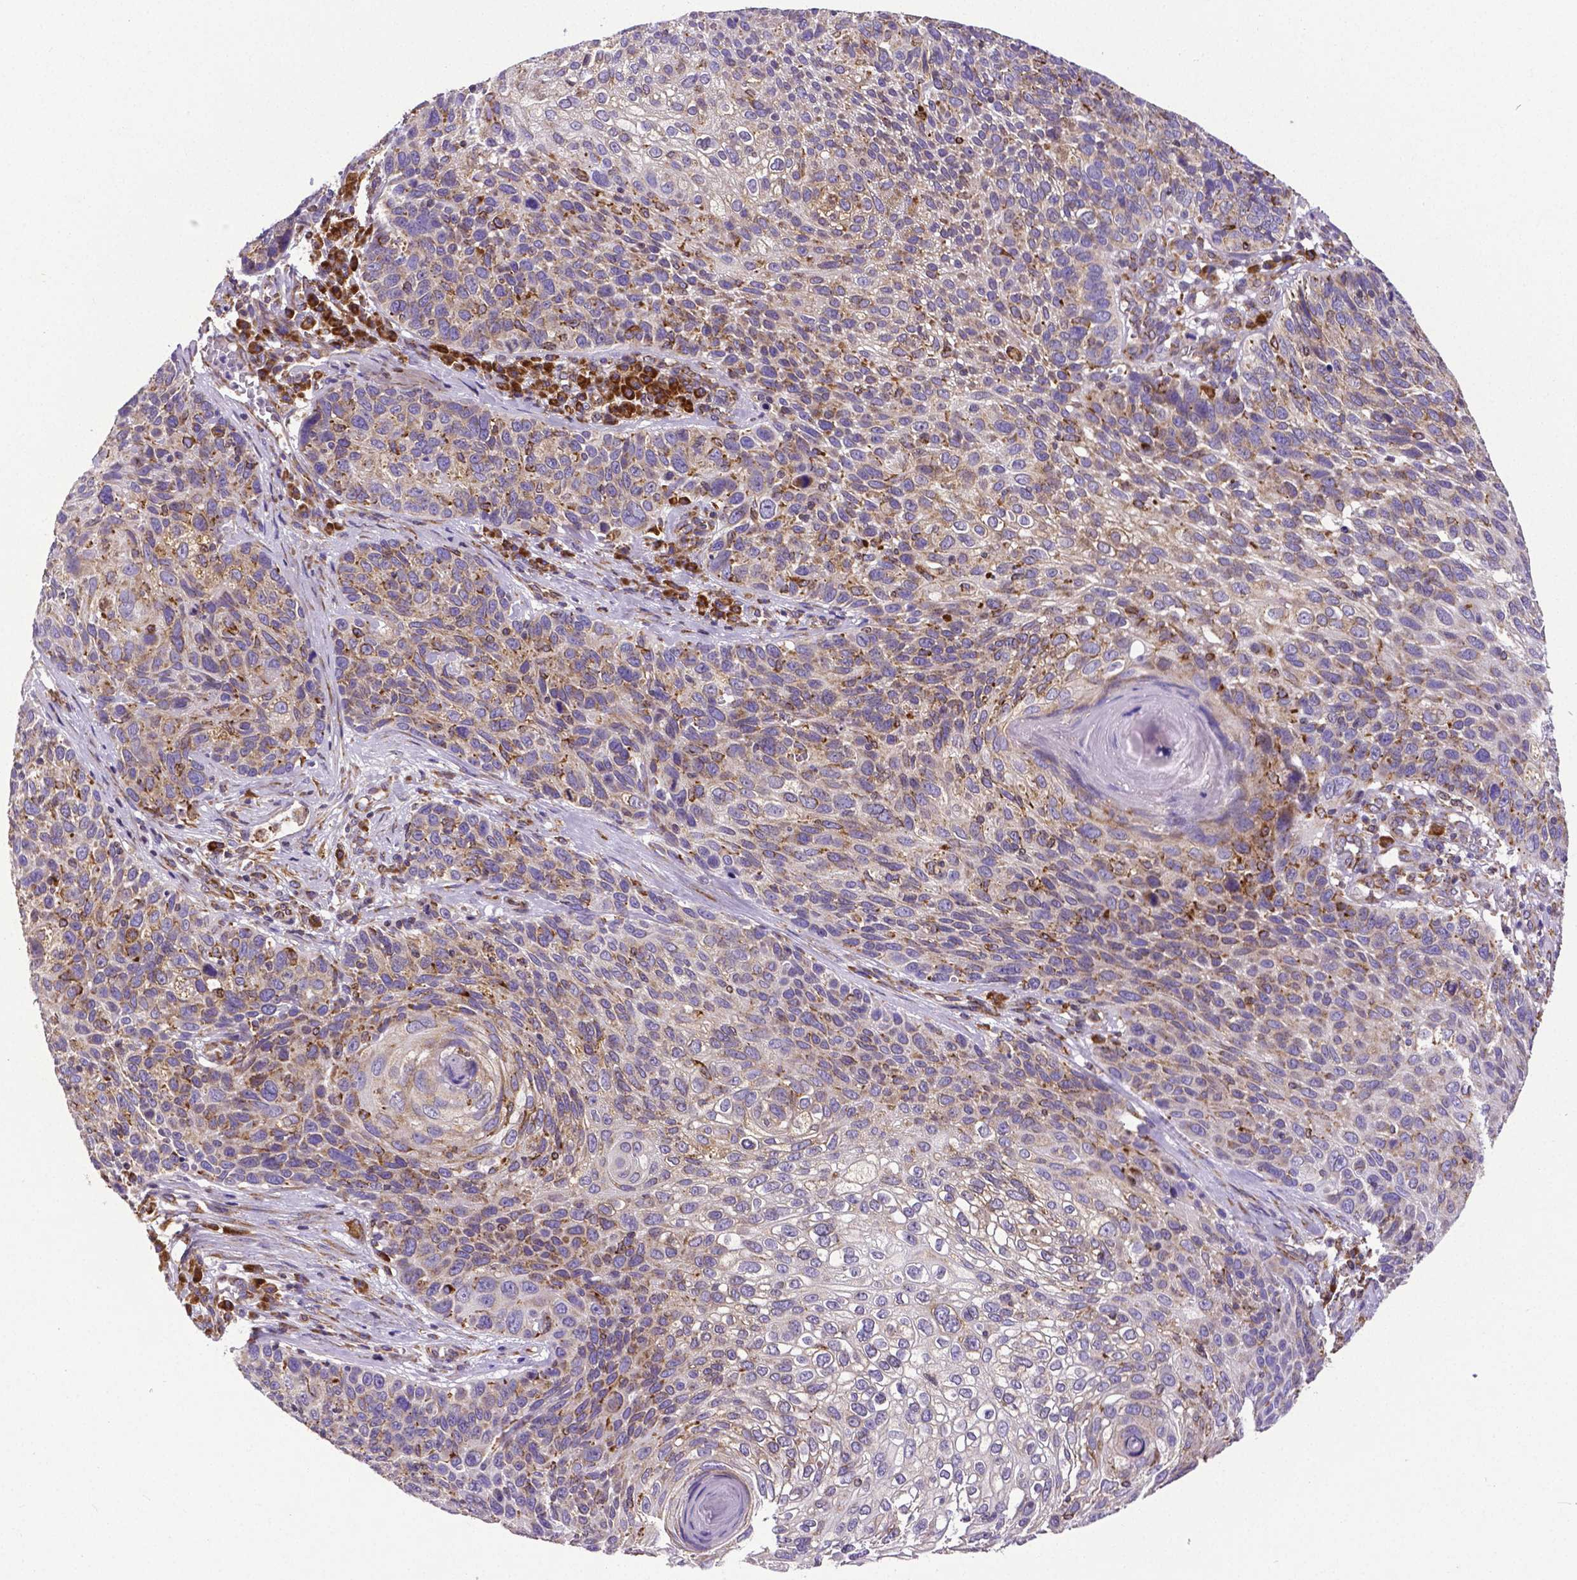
{"staining": {"intensity": "moderate", "quantity": "<25%", "location": "cytoplasmic/membranous"}, "tissue": "skin cancer", "cell_type": "Tumor cells", "image_type": "cancer", "snomed": [{"axis": "morphology", "description": "Squamous cell carcinoma, NOS"}, {"axis": "topography", "description": "Skin"}], "caption": "Skin cancer was stained to show a protein in brown. There is low levels of moderate cytoplasmic/membranous positivity in approximately <25% of tumor cells. (Stains: DAB in brown, nuclei in blue, Microscopy: brightfield microscopy at high magnification).", "gene": "MTDH", "patient": {"sex": "male", "age": 92}}